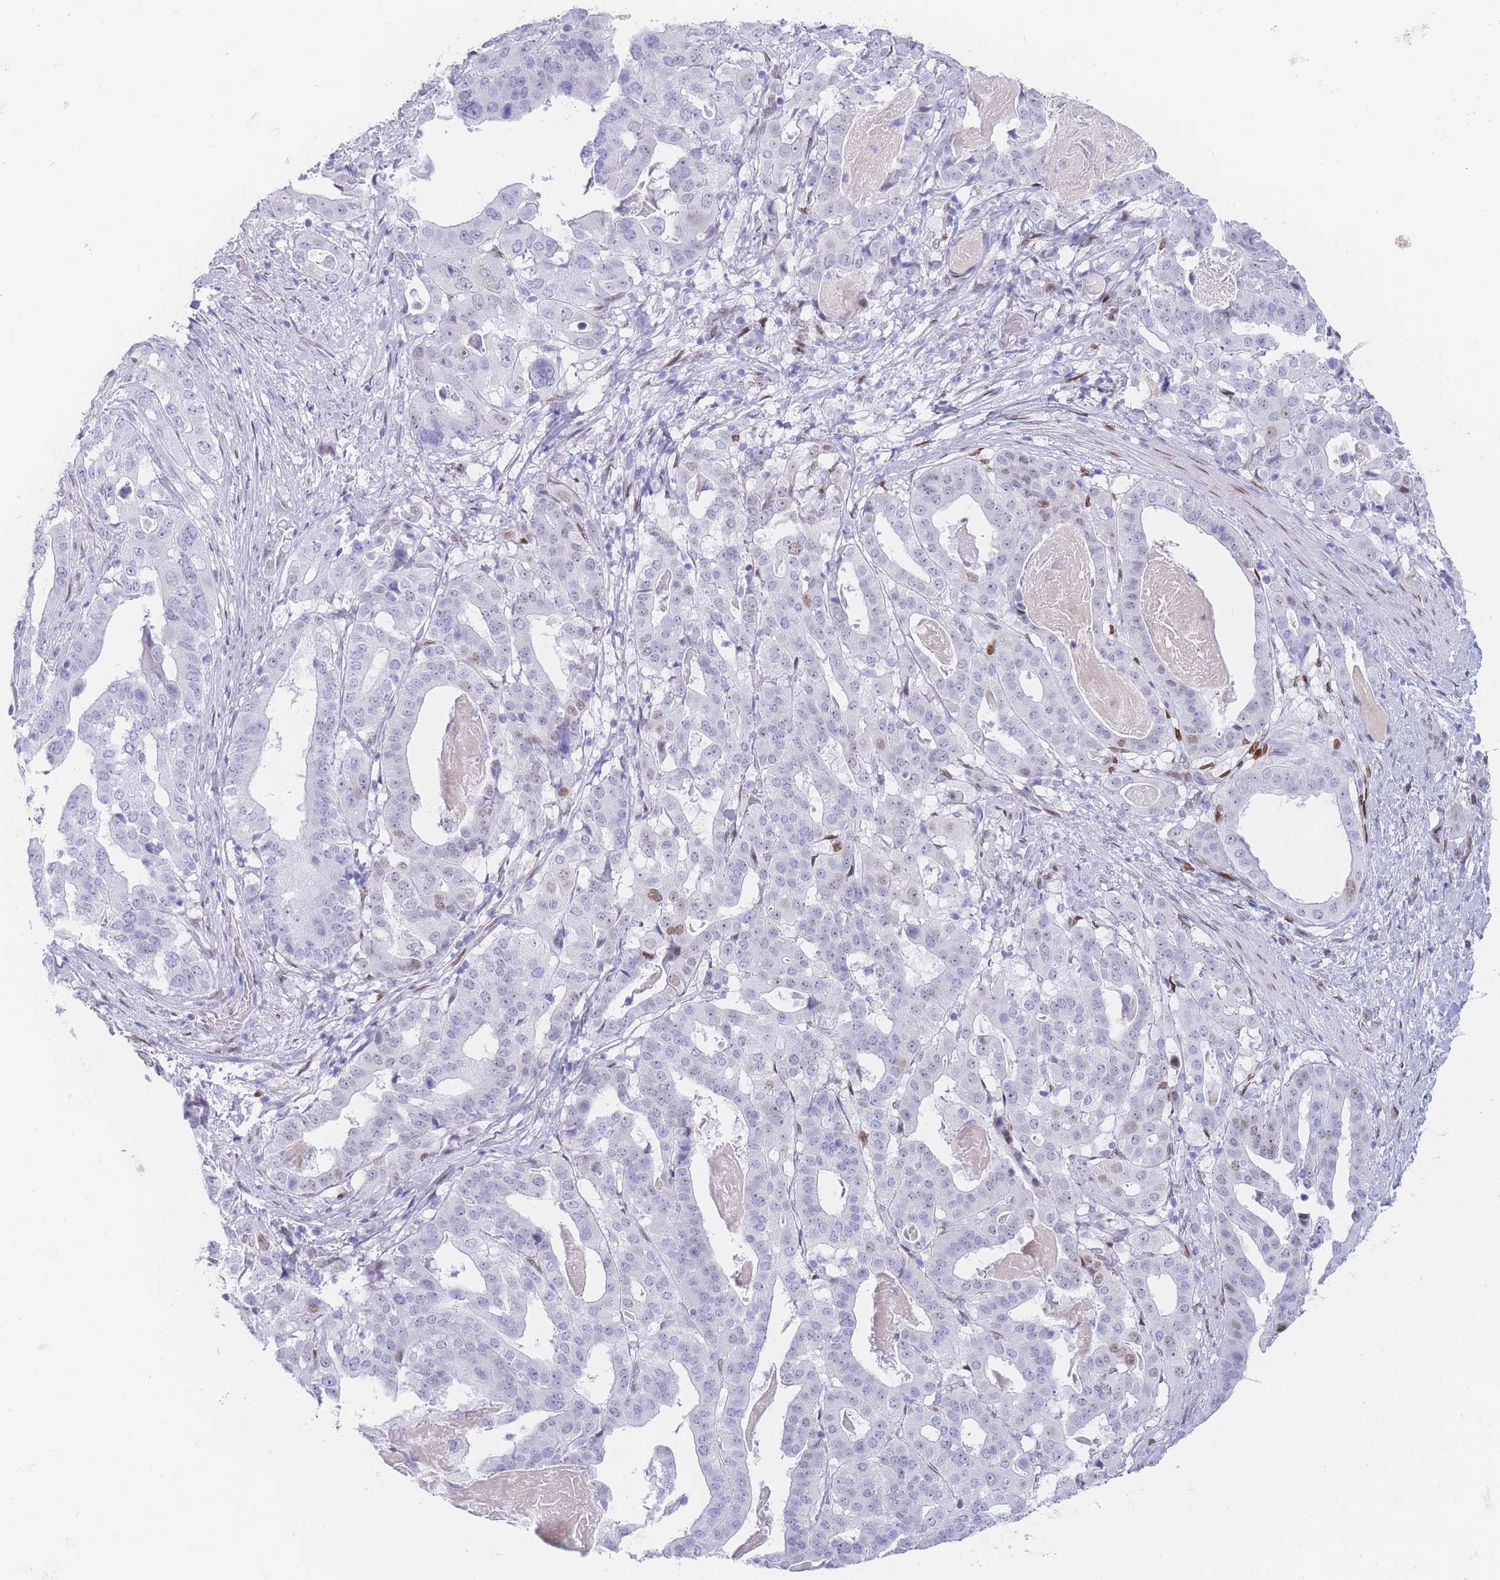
{"staining": {"intensity": "negative", "quantity": "none", "location": "none"}, "tissue": "stomach cancer", "cell_type": "Tumor cells", "image_type": "cancer", "snomed": [{"axis": "morphology", "description": "Adenocarcinoma, NOS"}, {"axis": "topography", "description": "Stomach"}], "caption": "Tumor cells are negative for brown protein staining in stomach cancer.", "gene": "PSMB5", "patient": {"sex": "male", "age": 48}}